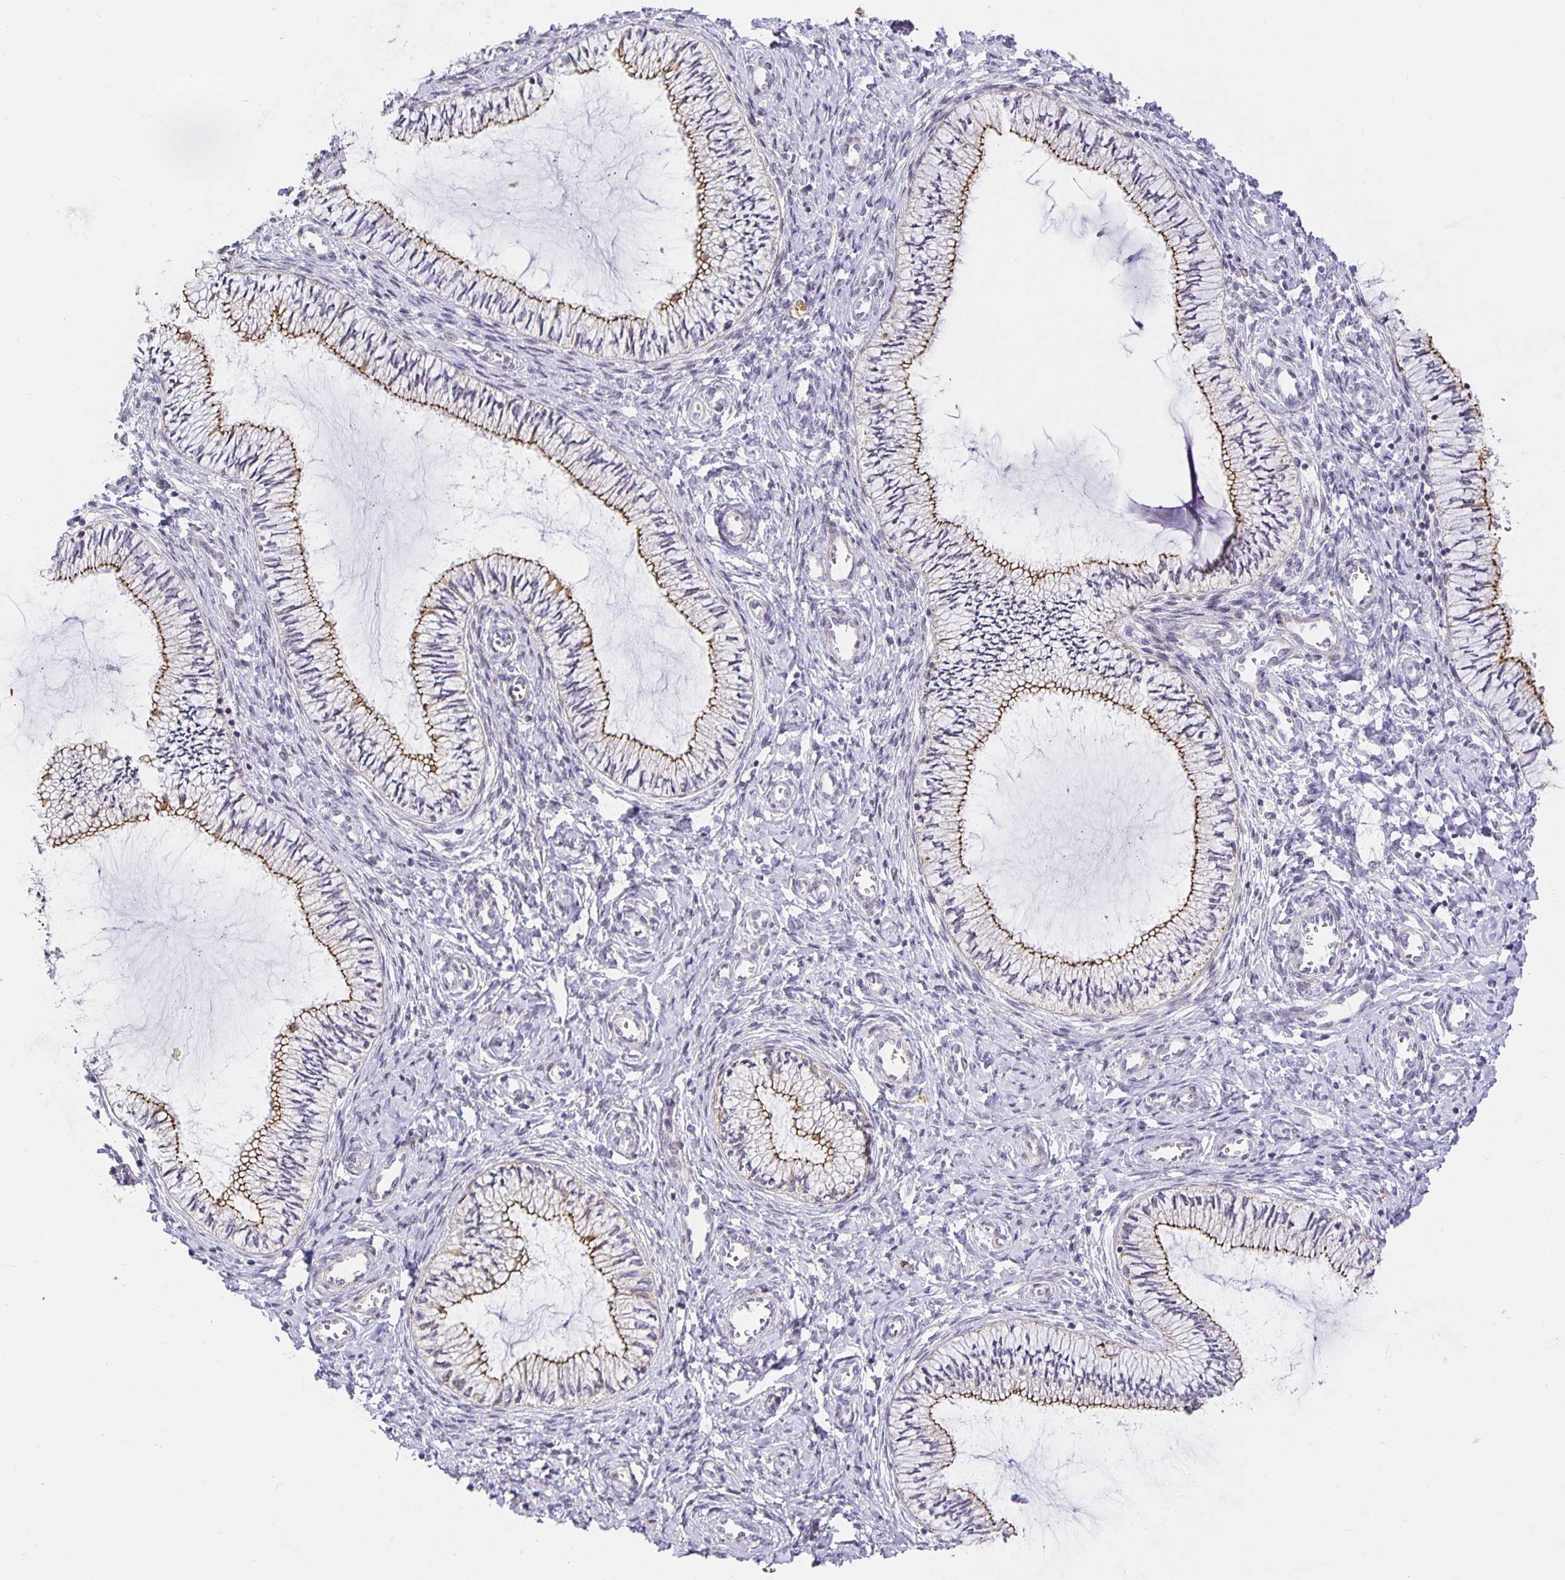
{"staining": {"intensity": "moderate", "quantity": "25%-75%", "location": "cytoplasmic/membranous"}, "tissue": "cervix", "cell_type": "Glandular cells", "image_type": "normal", "snomed": [{"axis": "morphology", "description": "Normal tissue, NOS"}, {"axis": "topography", "description": "Cervix"}], "caption": "This photomicrograph exhibits unremarkable cervix stained with immunohistochemistry (IHC) to label a protein in brown. The cytoplasmic/membranous of glandular cells show moderate positivity for the protein. Nuclei are counter-stained blue.", "gene": "TJP3", "patient": {"sex": "female", "age": 24}}